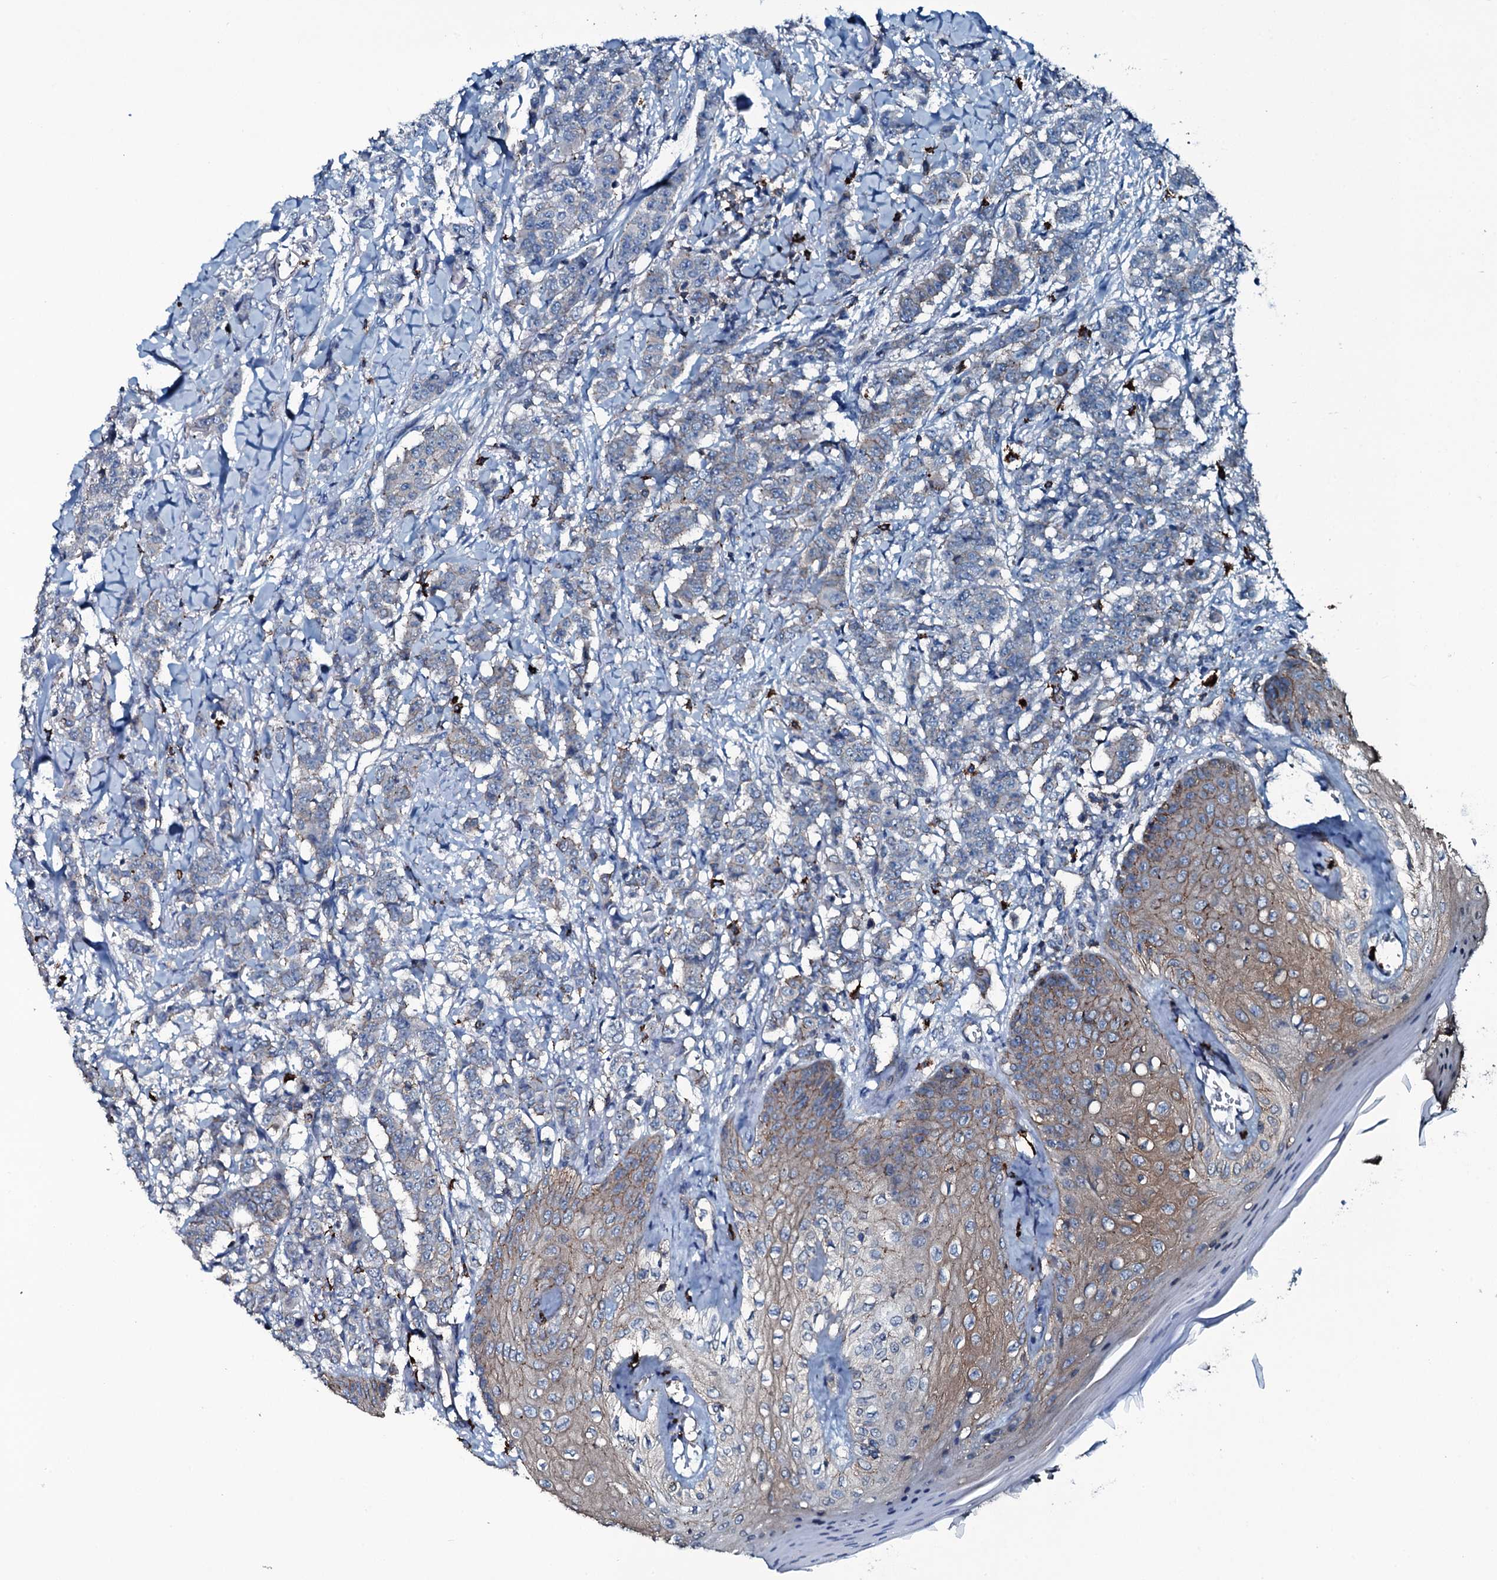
{"staining": {"intensity": "negative", "quantity": "none", "location": "none"}, "tissue": "breast cancer", "cell_type": "Tumor cells", "image_type": "cancer", "snomed": [{"axis": "morphology", "description": "Duct carcinoma"}, {"axis": "topography", "description": "Breast"}], "caption": "Micrograph shows no significant protein staining in tumor cells of breast infiltrating ductal carcinoma.", "gene": "SLC25A38", "patient": {"sex": "female", "age": 40}}